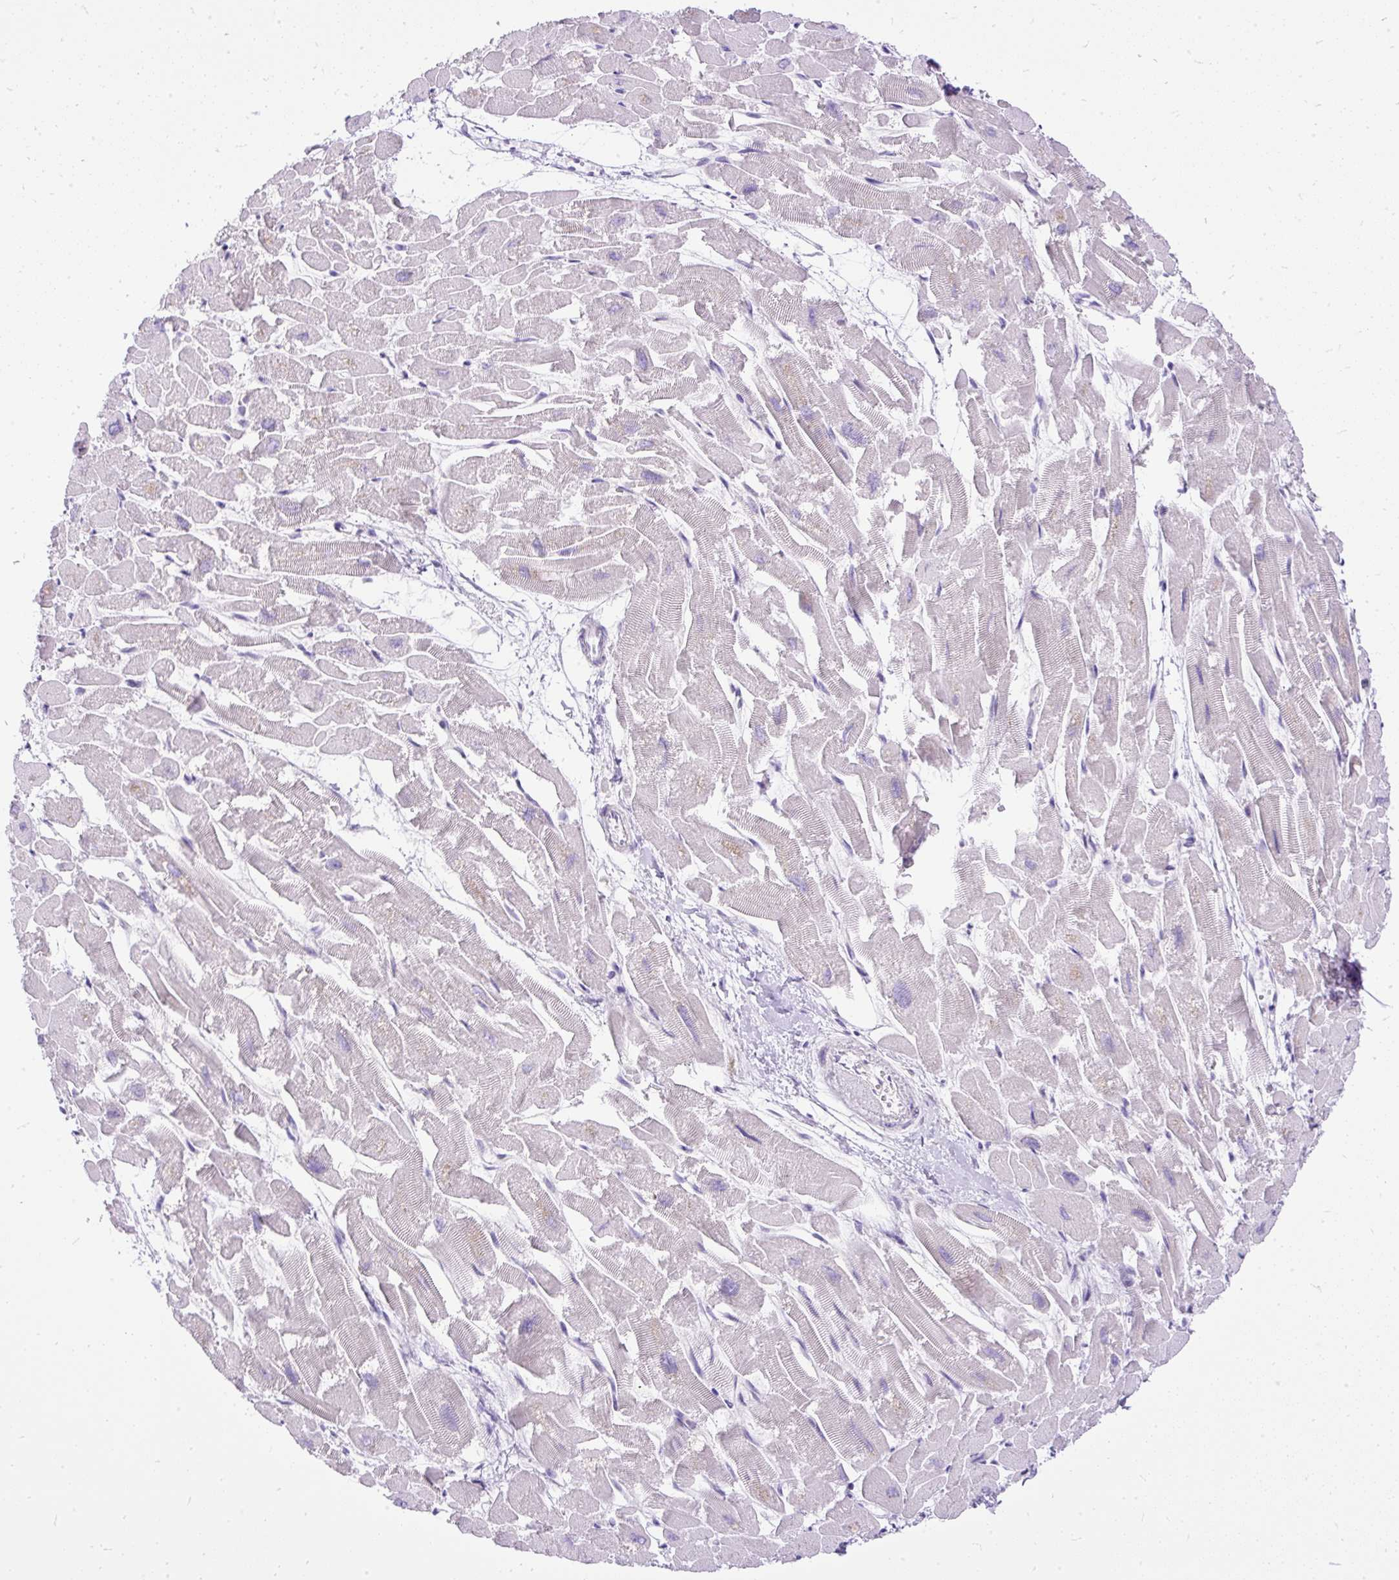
{"staining": {"intensity": "negative", "quantity": "none", "location": "none"}, "tissue": "heart muscle", "cell_type": "Cardiomyocytes", "image_type": "normal", "snomed": [{"axis": "morphology", "description": "Normal tissue, NOS"}, {"axis": "topography", "description": "Heart"}], "caption": "Human heart muscle stained for a protein using immunohistochemistry (IHC) exhibits no staining in cardiomyocytes.", "gene": "AMFR", "patient": {"sex": "male", "age": 54}}